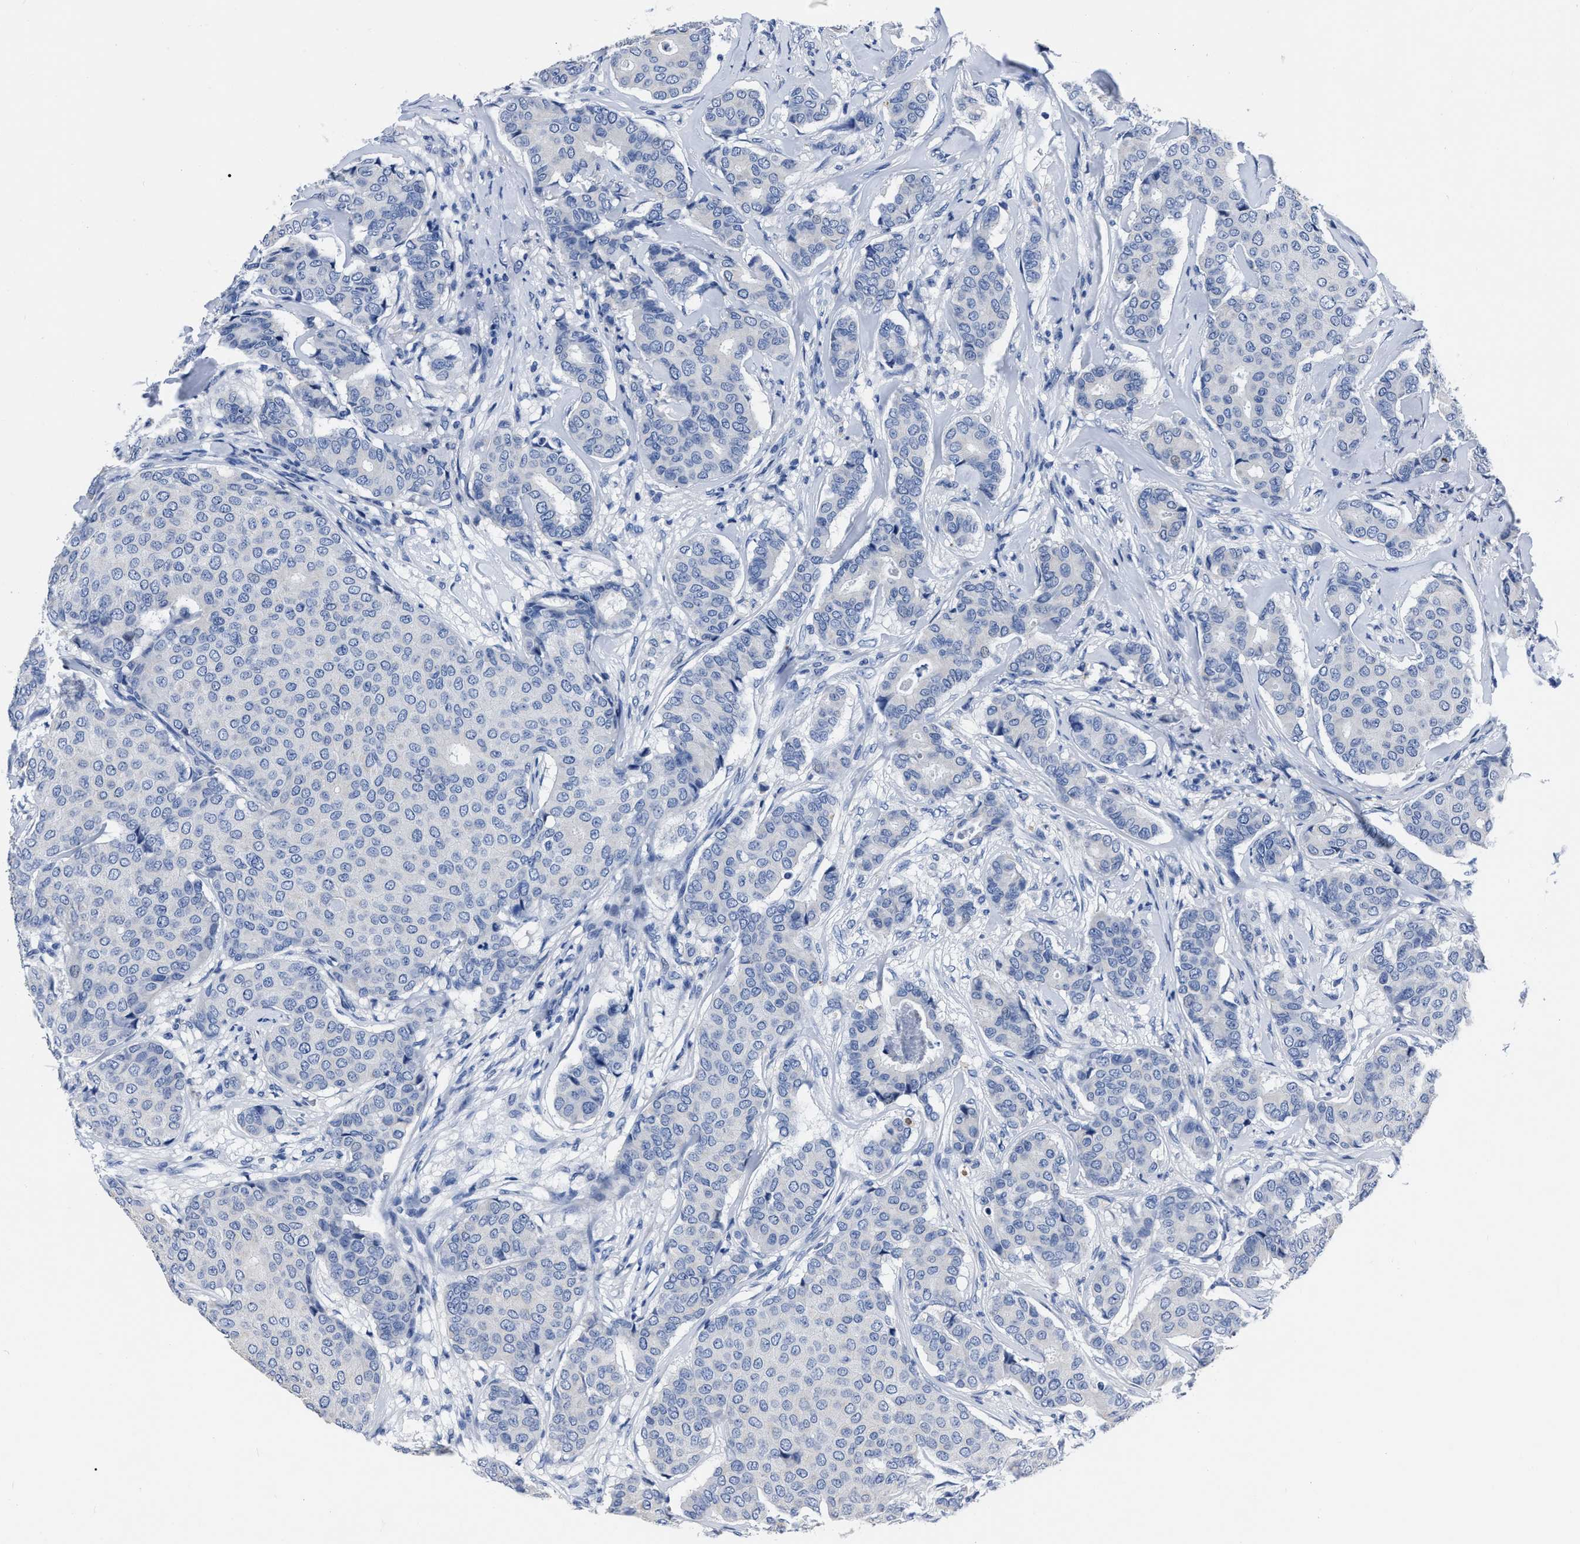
{"staining": {"intensity": "negative", "quantity": "none", "location": "none"}, "tissue": "breast cancer", "cell_type": "Tumor cells", "image_type": "cancer", "snomed": [{"axis": "morphology", "description": "Duct carcinoma"}, {"axis": "topography", "description": "Breast"}], "caption": "IHC of human breast cancer shows no staining in tumor cells.", "gene": "MOV10L1", "patient": {"sex": "female", "age": 75}}